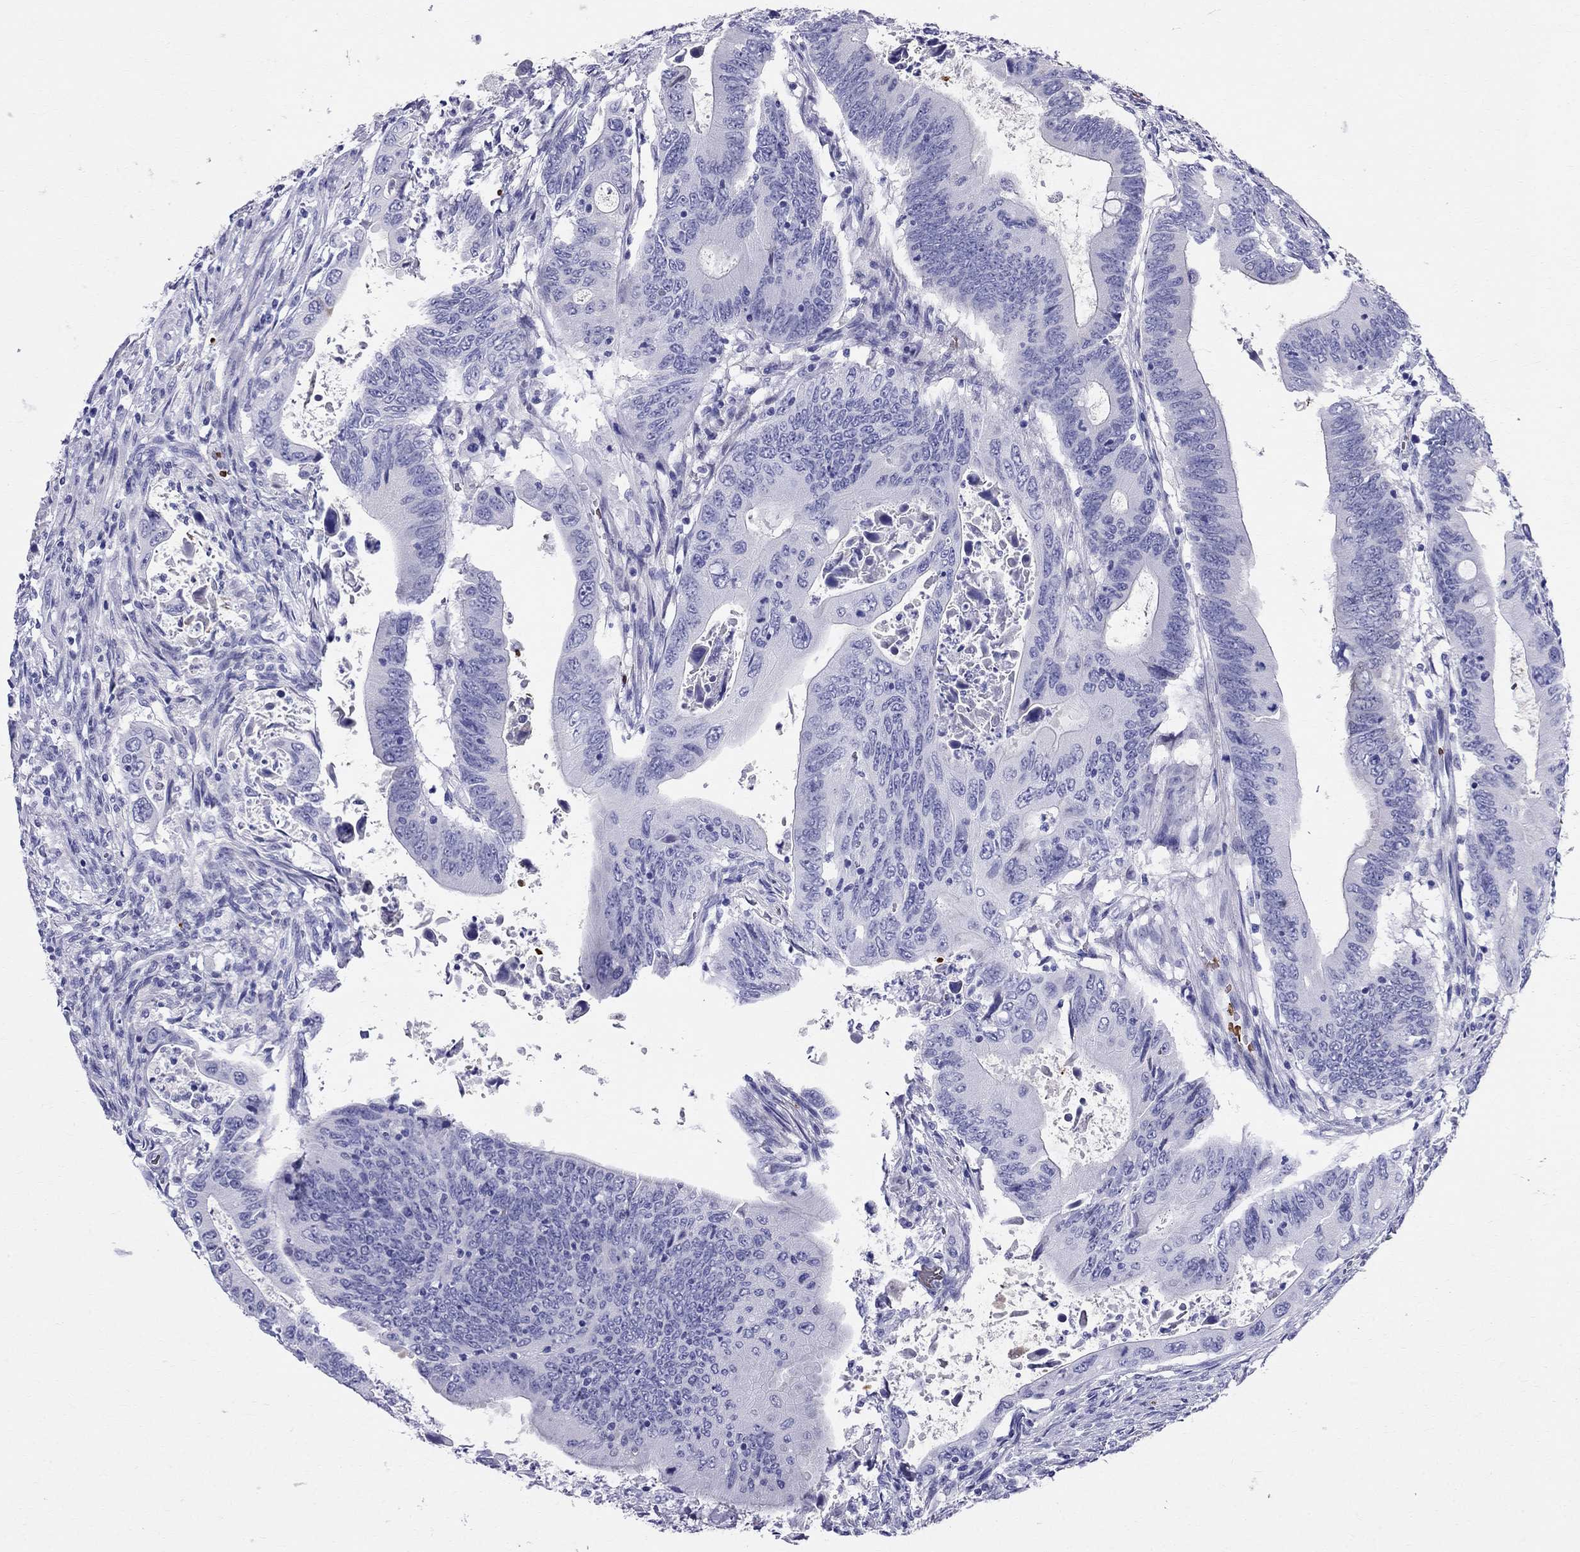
{"staining": {"intensity": "negative", "quantity": "none", "location": "none"}, "tissue": "colorectal cancer", "cell_type": "Tumor cells", "image_type": "cancer", "snomed": [{"axis": "morphology", "description": "Adenocarcinoma, NOS"}, {"axis": "topography", "description": "Colon"}], "caption": "Tumor cells show no significant protein positivity in colorectal cancer.", "gene": "DNAAF6", "patient": {"sex": "female", "age": 90}}